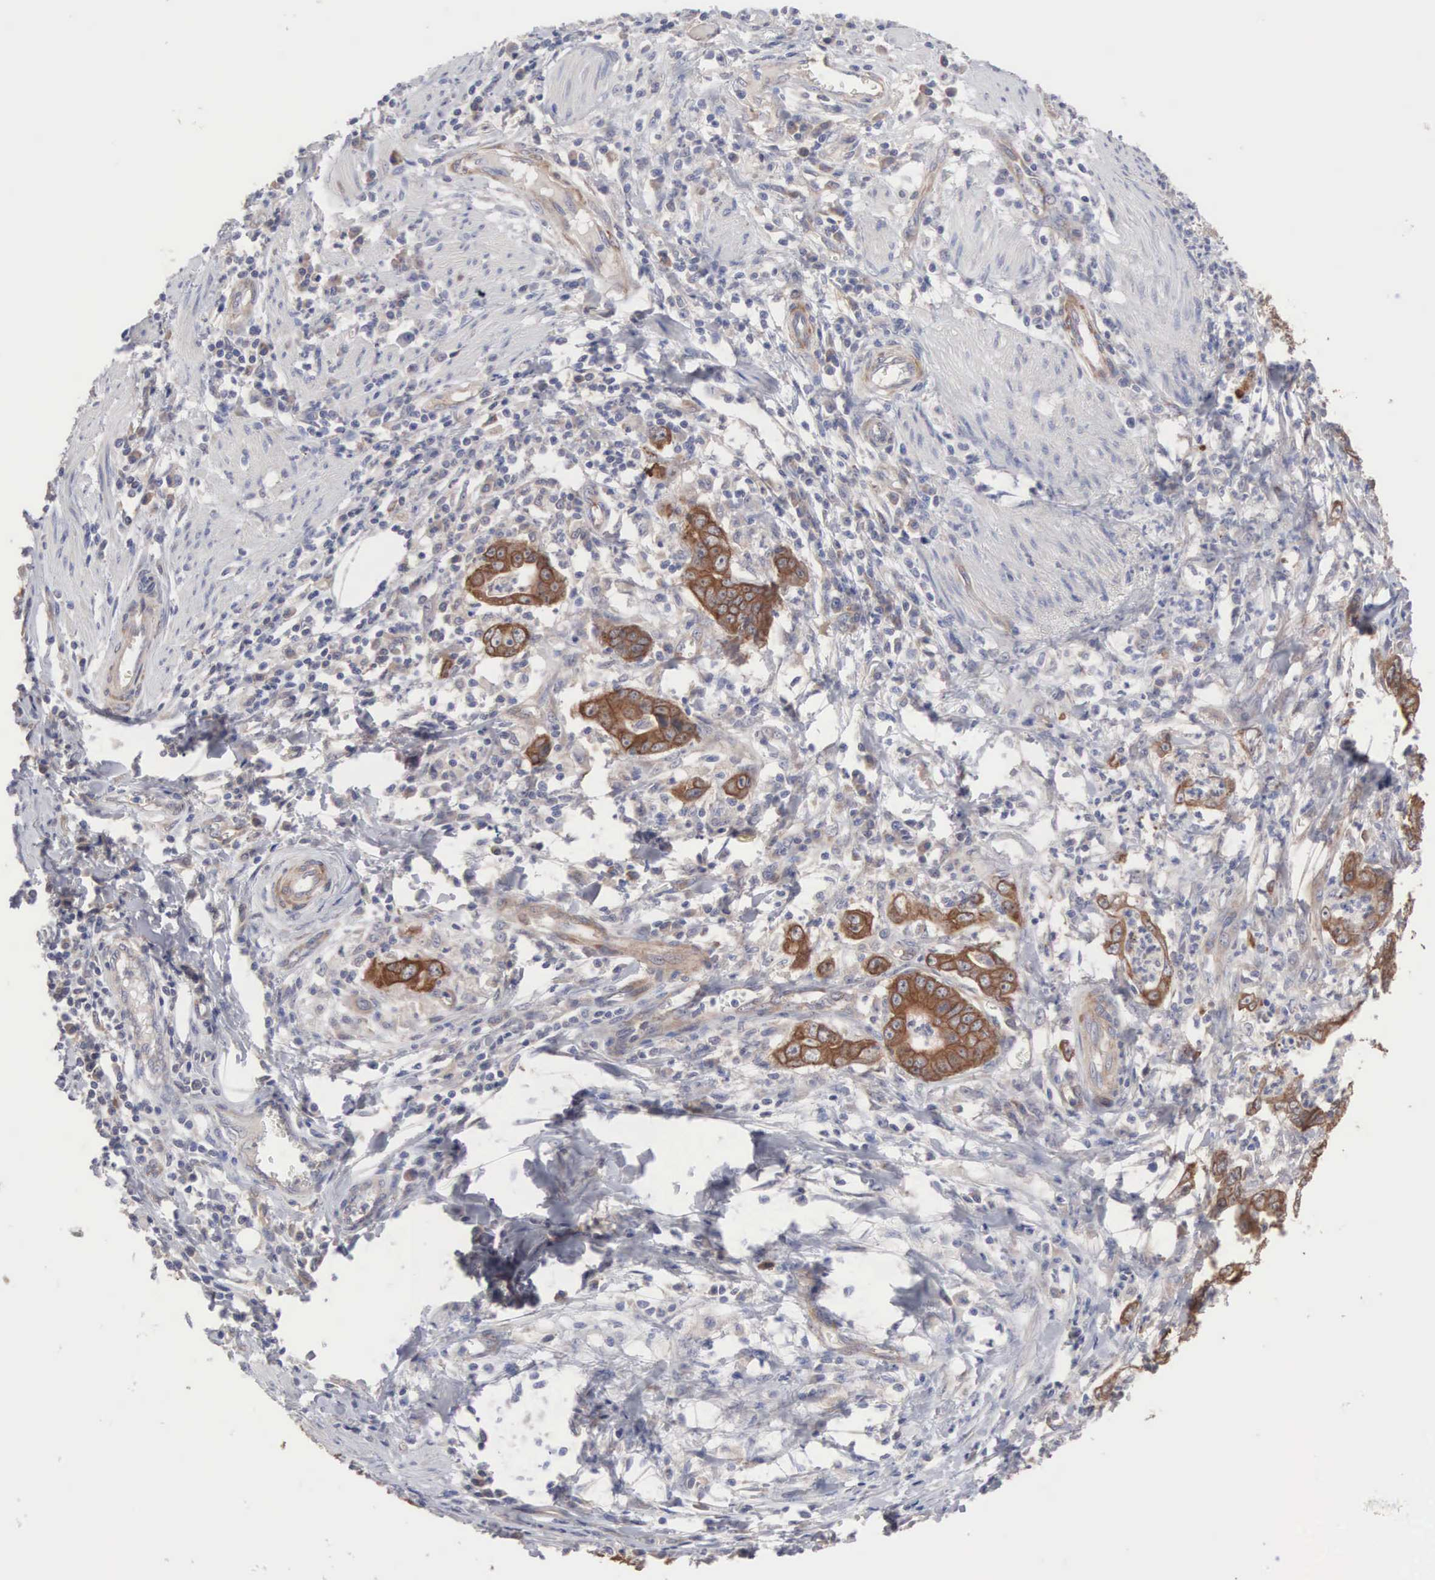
{"staining": {"intensity": "strong", "quantity": ">75%", "location": "cytoplasmic/membranous"}, "tissue": "stomach cancer", "cell_type": "Tumor cells", "image_type": "cancer", "snomed": [{"axis": "morphology", "description": "Adenocarcinoma, NOS"}, {"axis": "topography", "description": "Stomach, lower"}], "caption": "Stomach cancer tissue demonstrates strong cytoplasmic/membranous staining in approximately >75% of tumor cells, visualized by immunohistochemistry.", "gene": "INF2", "patient": {"sex": "female", "age": 86}}